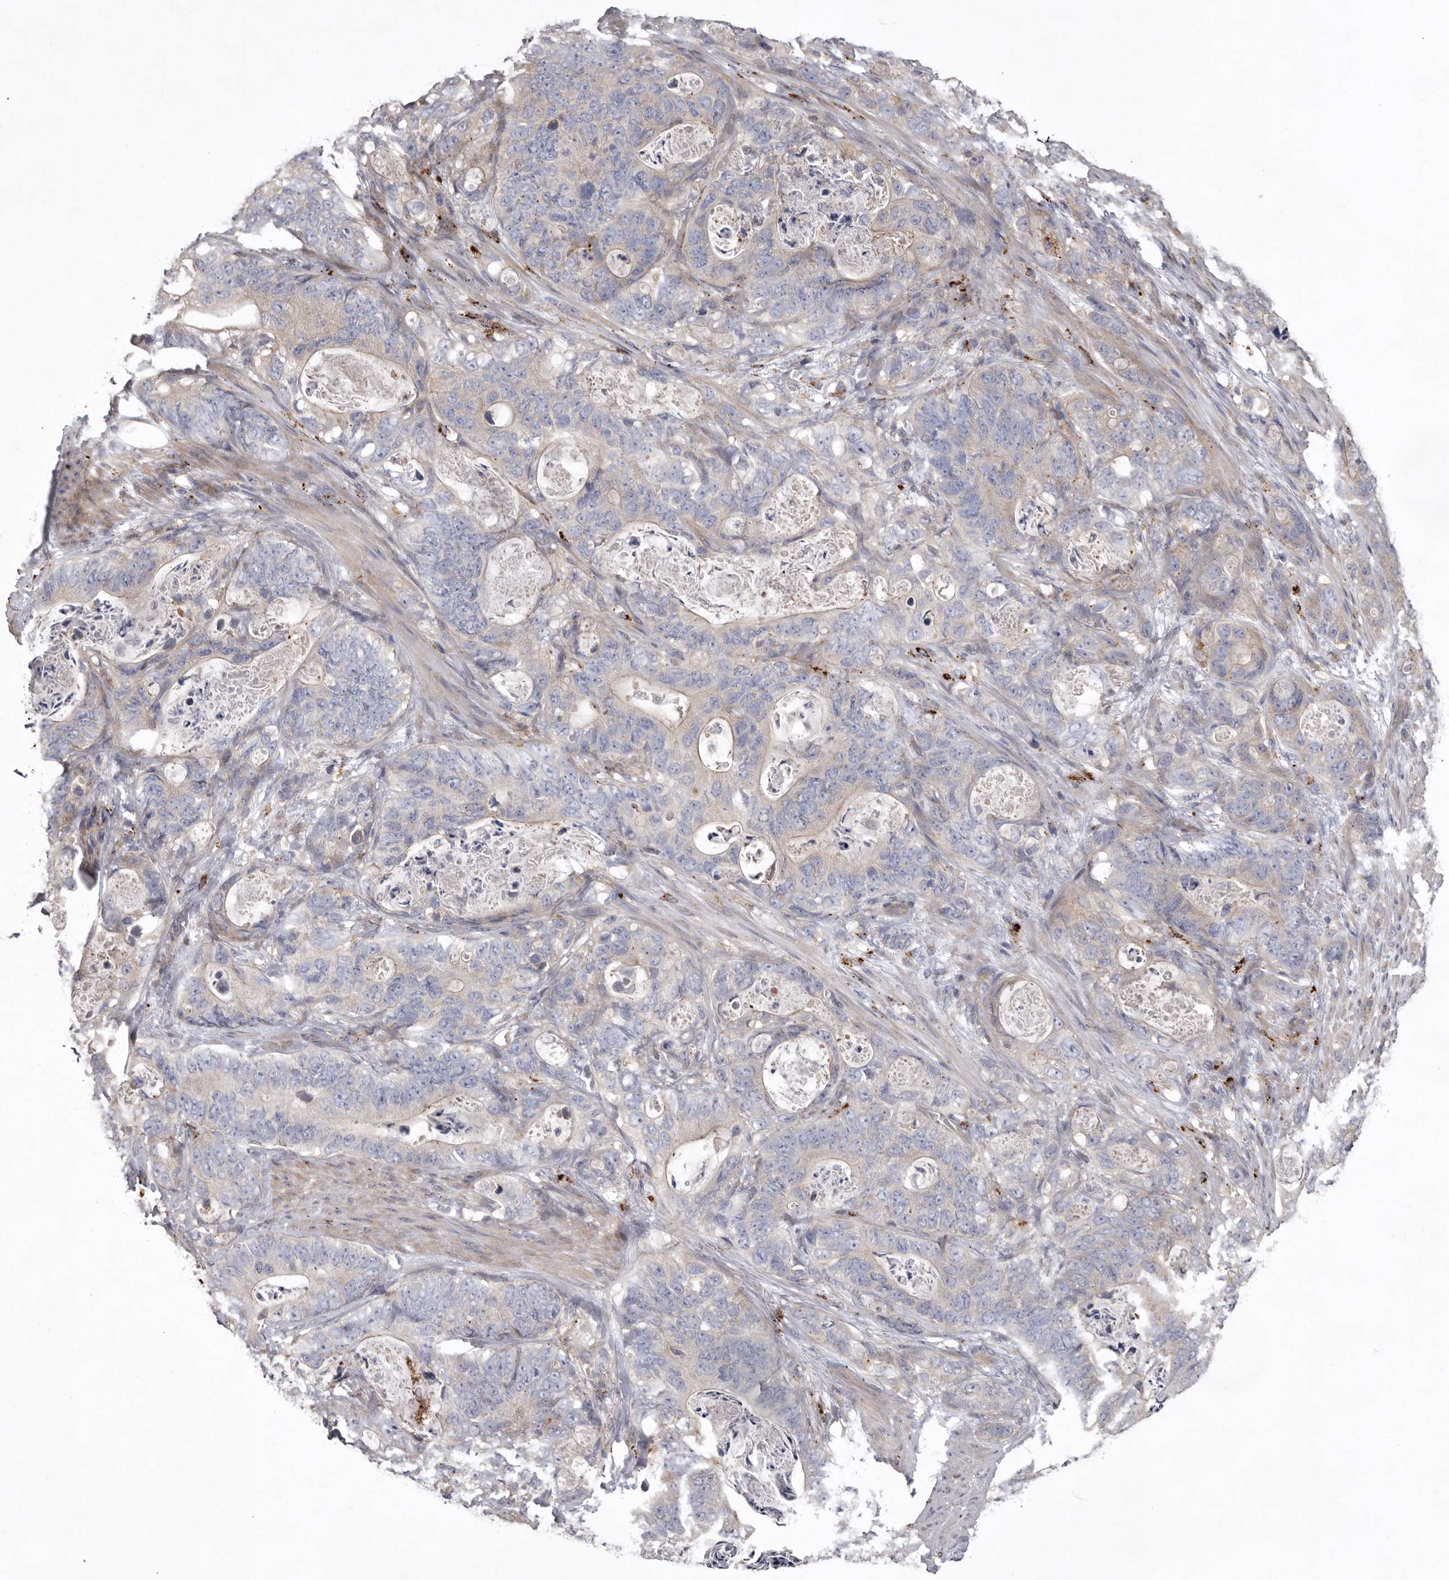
{"staining": {"intensity": "negative", "quantity": "none", "location": "none"}, "tissue": "stomach cancer", "cell_type": "Tumor cells", "image_type": "cancer", "snomed": [{"axis": "morphology", "description": "Normal tissue, NOS"}, {"axis": "morphology", "description": "Adenocarcinoma, NOS"}, {"axis": "topography", "description": "Stomach"}], "caption": "Human stomach cancer (adenocarcinoma) stained for a protein using immunohistochemistry demonstrates no positivity in tumor cells.", "gene": "WDR47", "patient": {"sex": "female", "age": 89}}